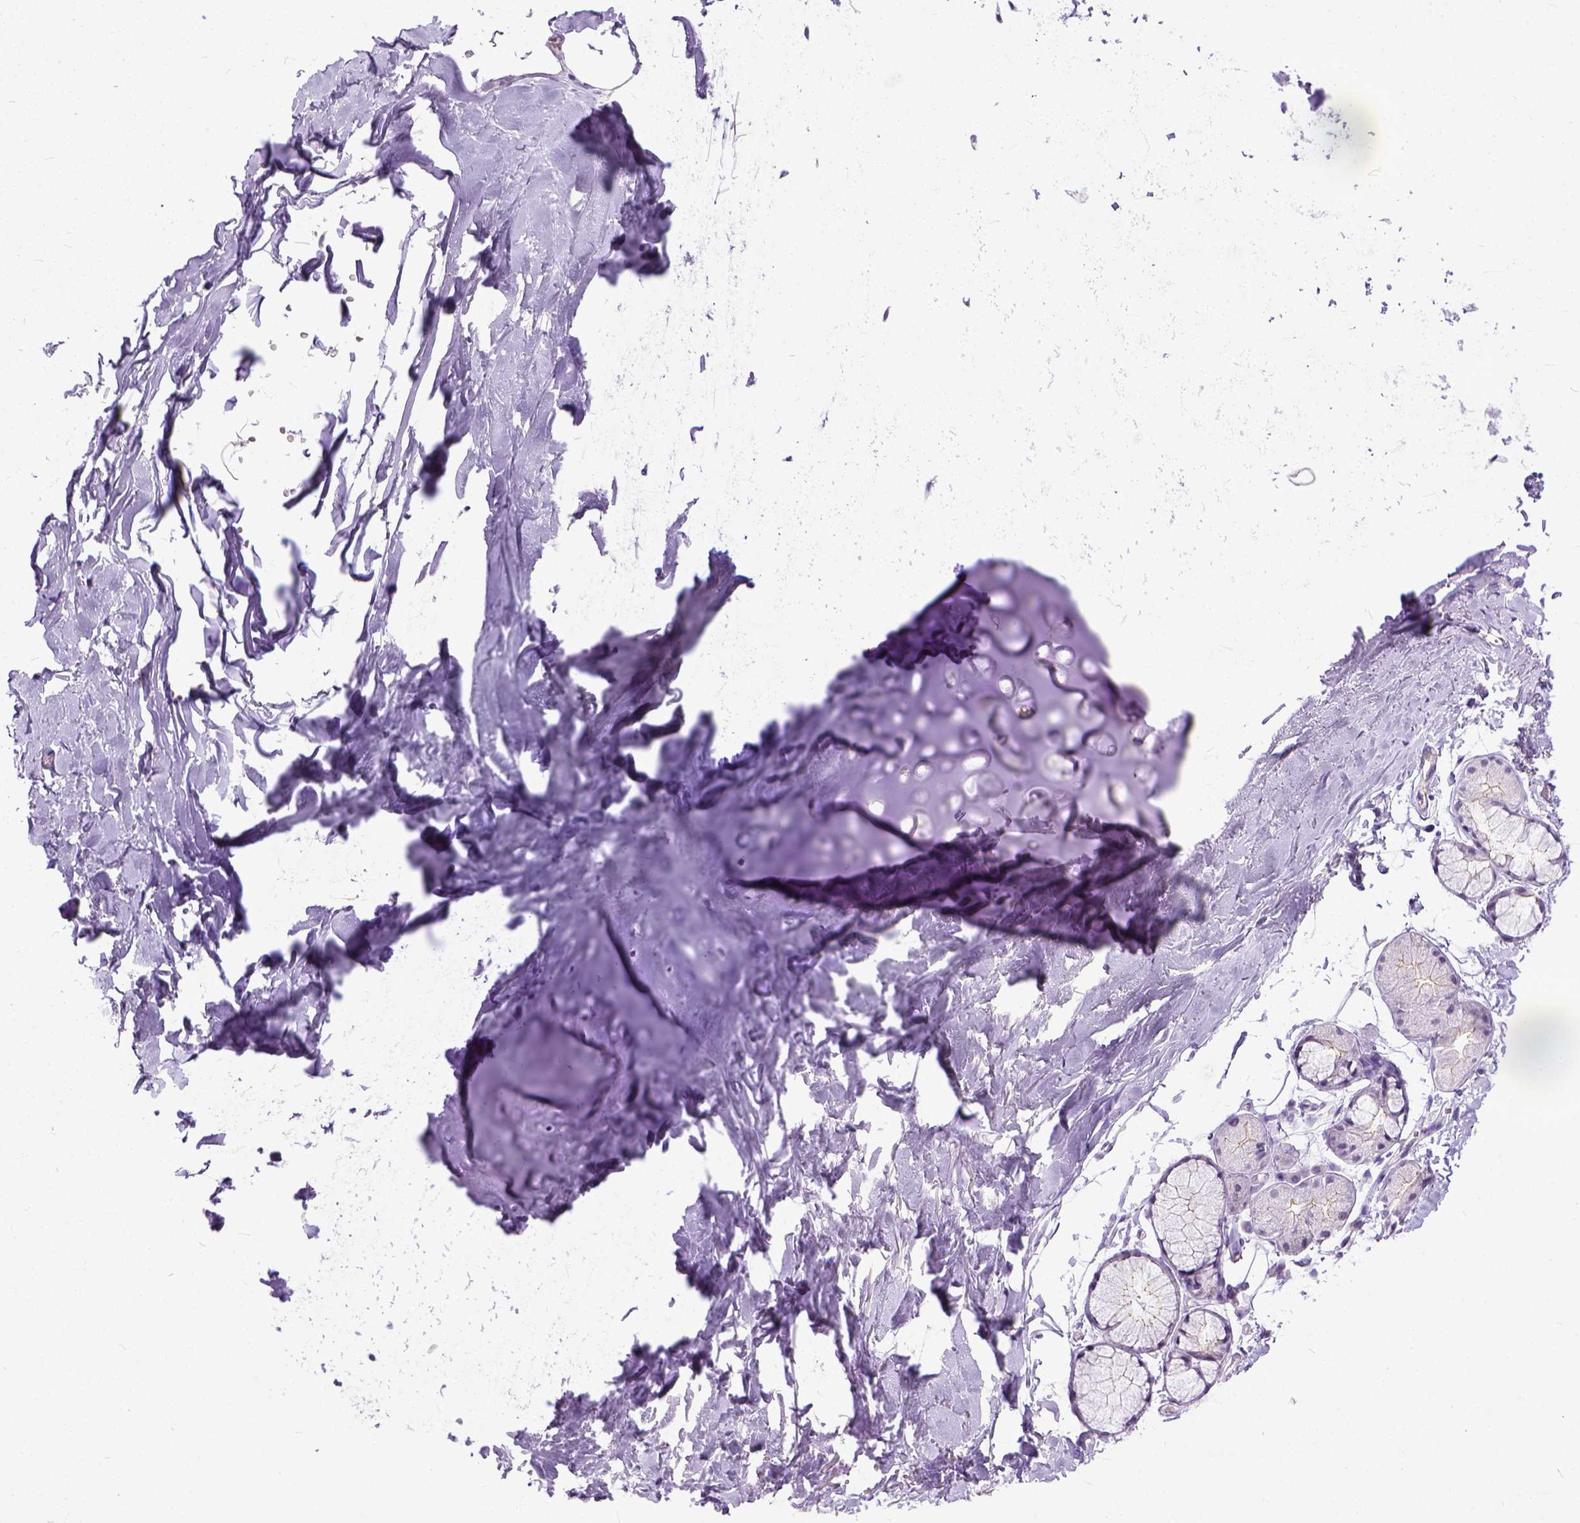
{"staining": {"intensity": "negative", "quantity": "none", "location": "none"}, "tissue": "adipose tissue", "cell_type": "Adipocytes", "image_type": "normal", "snomed": [{"axis": "morphology", "description": "Normal tissue, NOS"}, {"axis": "topography", "description": "Cartilage tissue"}, {"axis": "topography", "description": "Bronchus"}], "caption": "Adipose tissue stained for a protein using IHC reveals no positivity adipocytes.", "gene": "ADGRF1", "patient": {"sex": "female", "age": 79}}